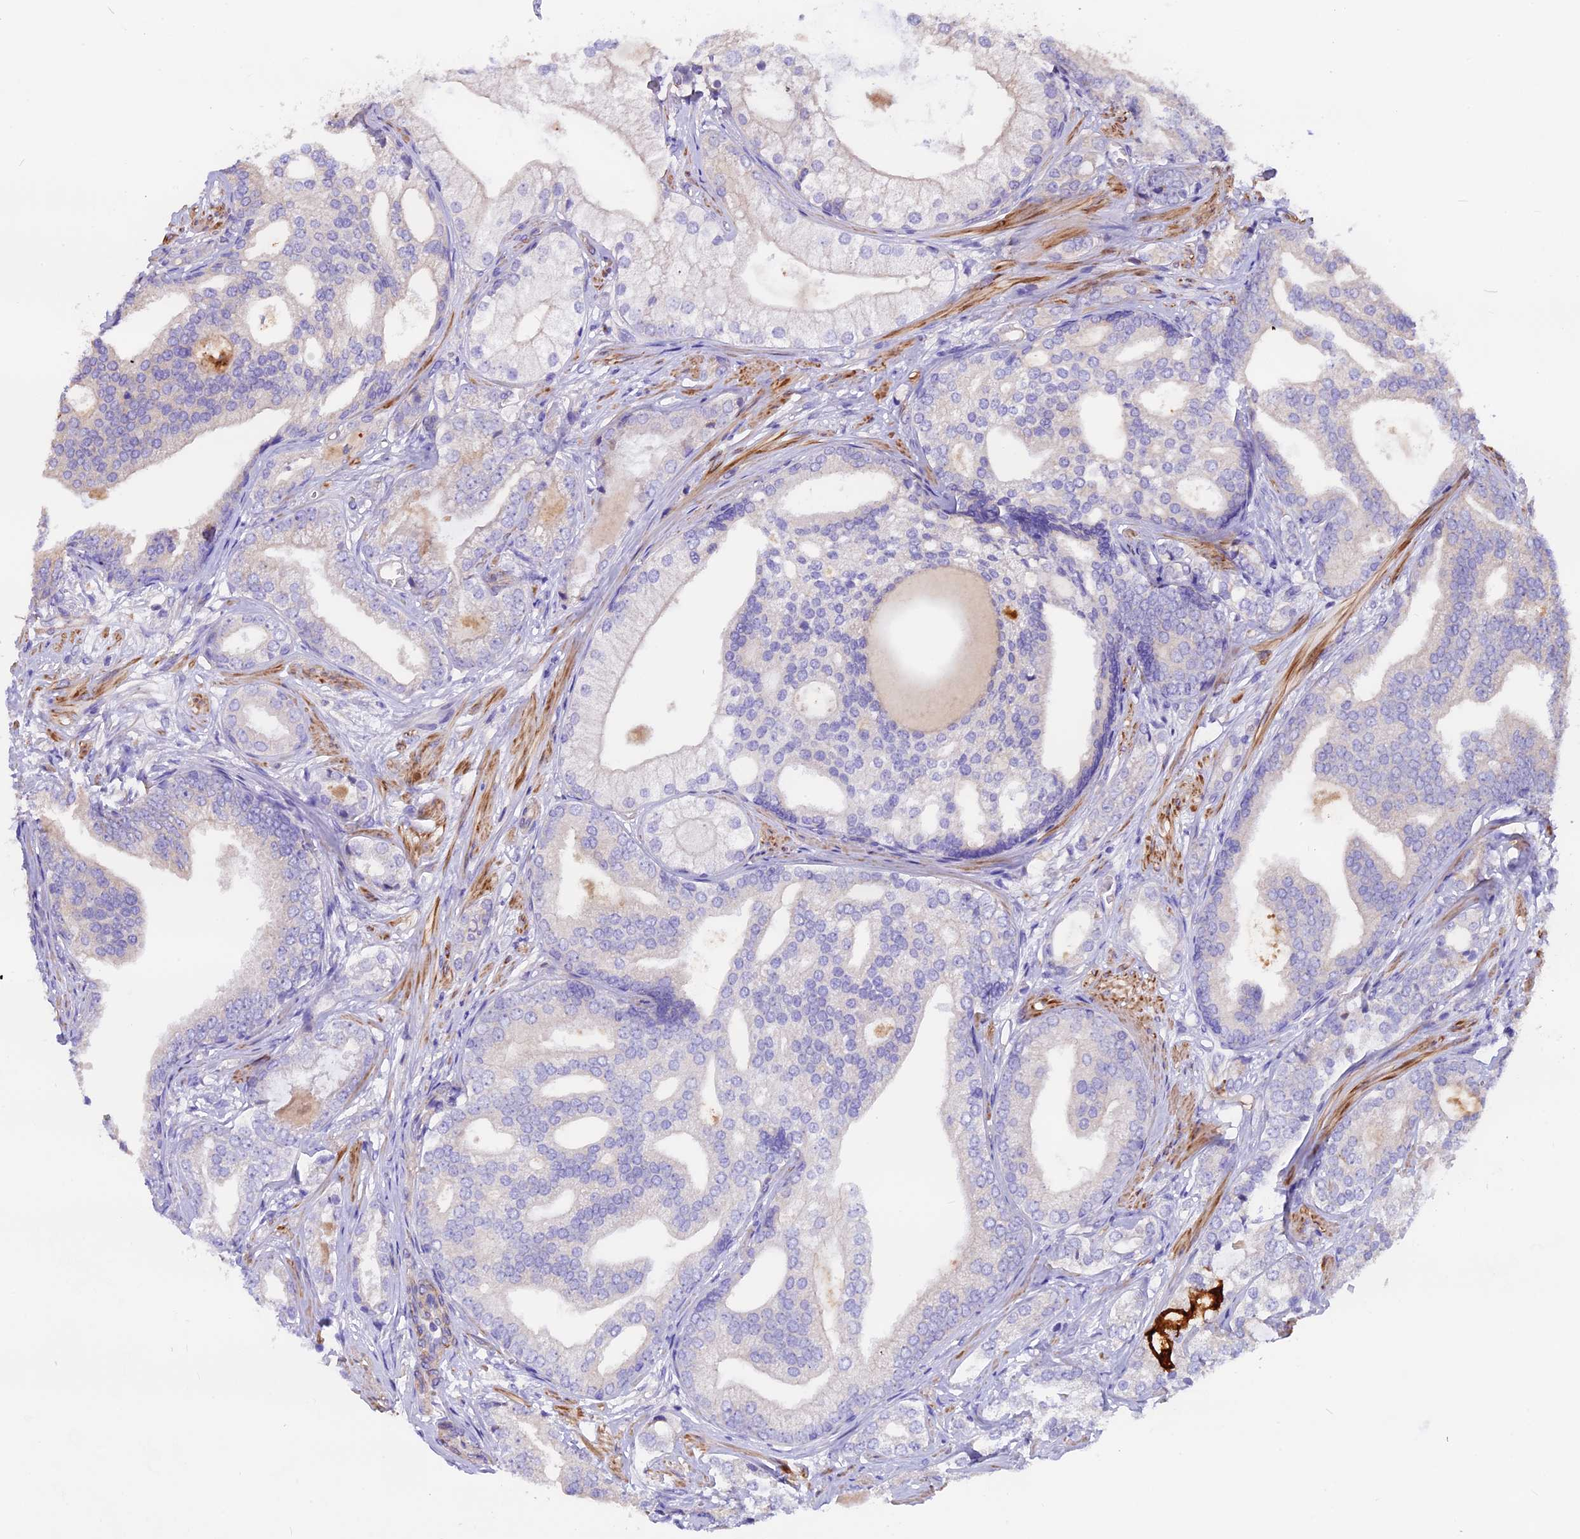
{"staining": {"intensity": "weak", "quantity": "25%-75%", "location": "cytoplasmic/membranous"}, "tissue": "prostate cancer", "cell_type": "Tumor cells", "image_type": "cancer", "snomed": [{"axis": "morphology", "description": "Adenocarcinoma, High grade"}, {"axis": "topography", "description": "Prostate"}], "caption": "Tumor cells demonstrate low levels of weak cytoplasmic/membranous positivity in approximately 25%-75% of cells in prostate cancer.", "gene": "ANO3", "patient": {"sex": "male", "age": 60}}